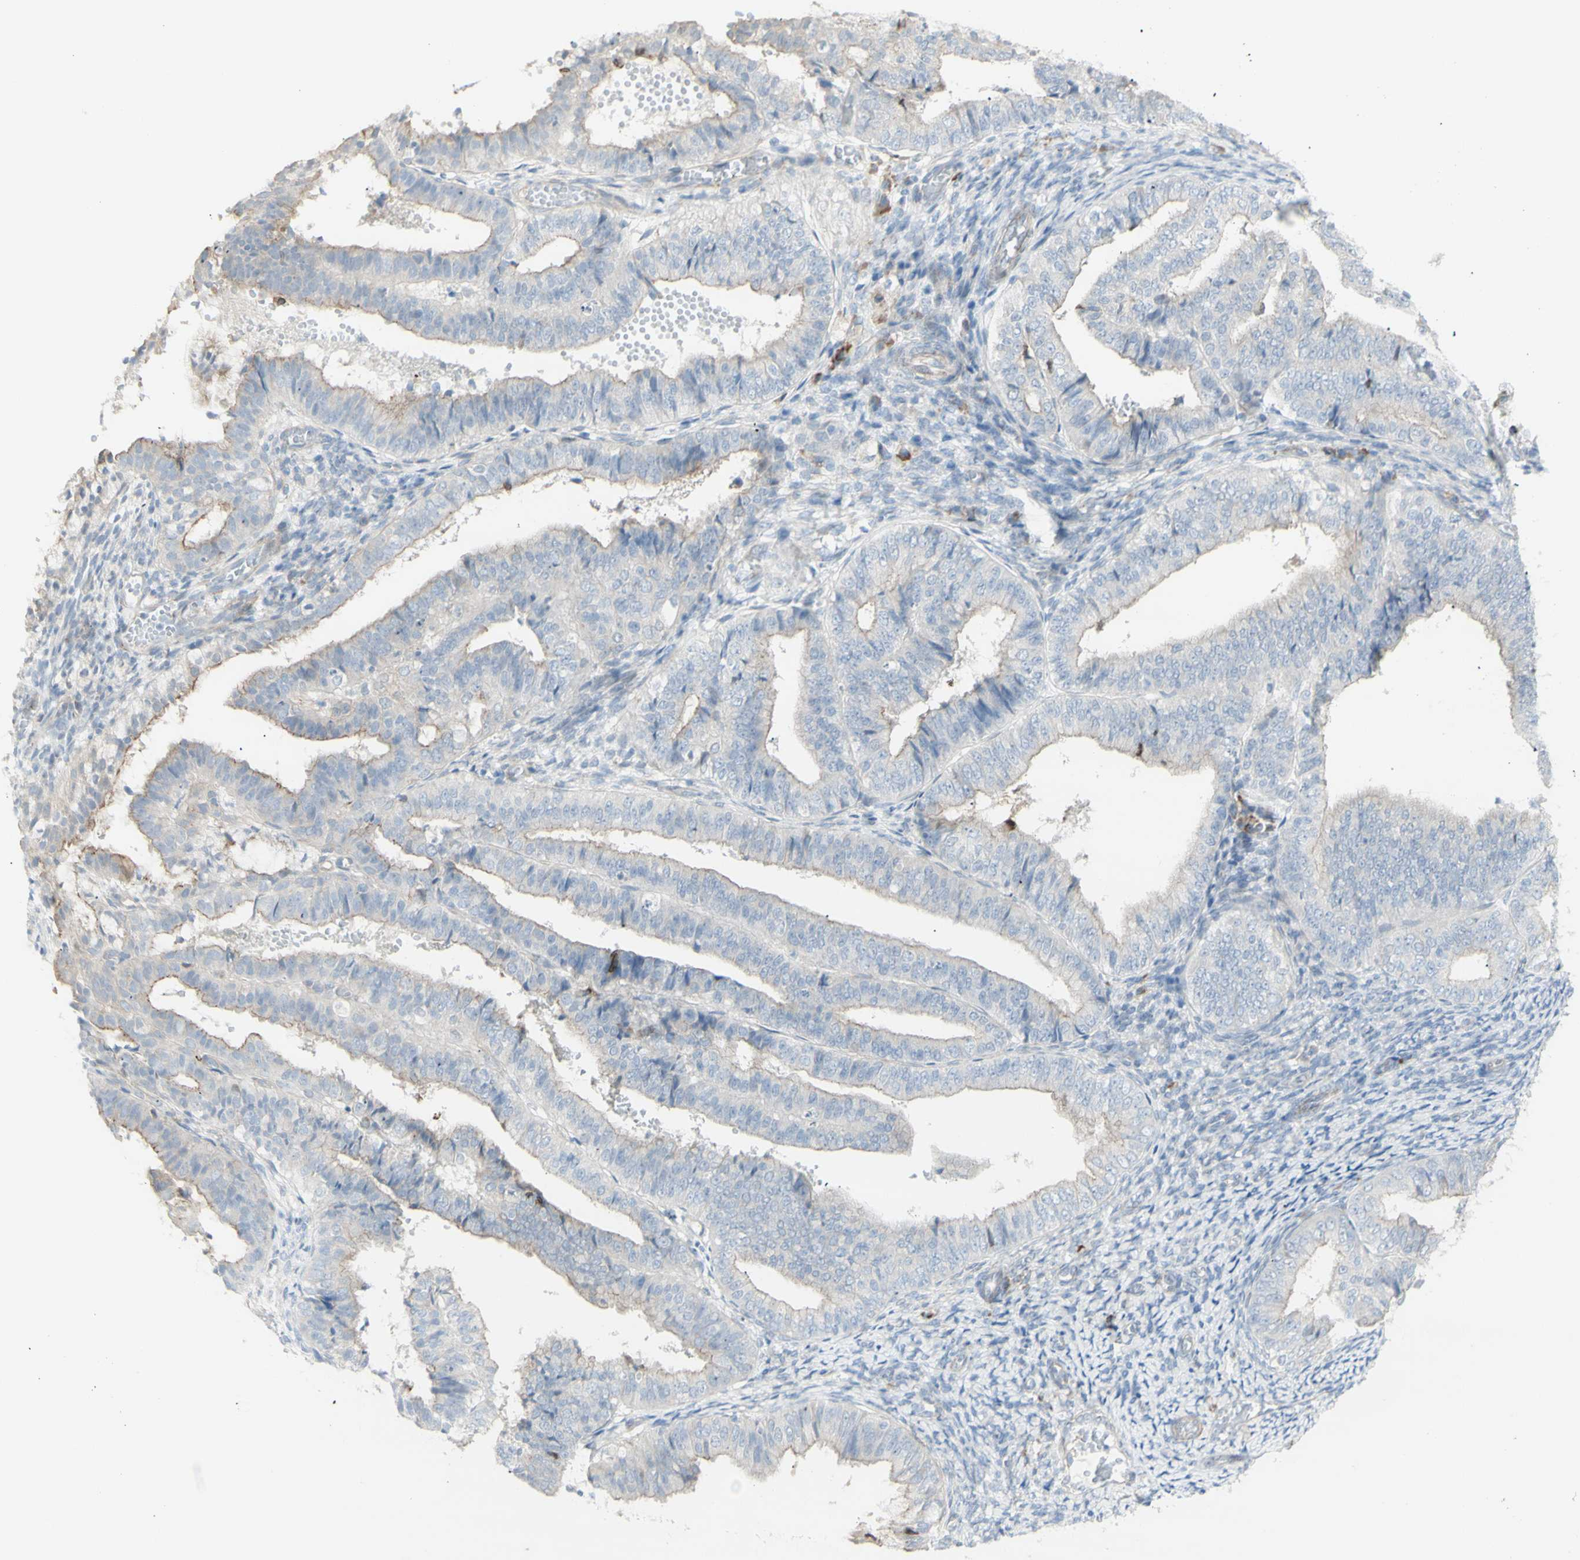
{"staining": {"intensity": "weak", "quantity": "25%-75%", "location": "cytoplasmic/membranous"}, "tissue": "endometrial cancer", "cell_type": "Tumor cells", "image_type": "cancer", "snomed": [{"axis": "morphology", "description": "Adenocarcinoma, NOS"}, {"axis": "topography", "description": "Endometrium"}], "caption": "Immunohistochemistry (IHC) (DAB) staining of endometrial adenocarcinoma displays weak cytoplasmic/membranous protein expression in about 25%-75% of tumor cells.", "gene": "NDST4", "patient": {"sex": "female", "age": 63}}